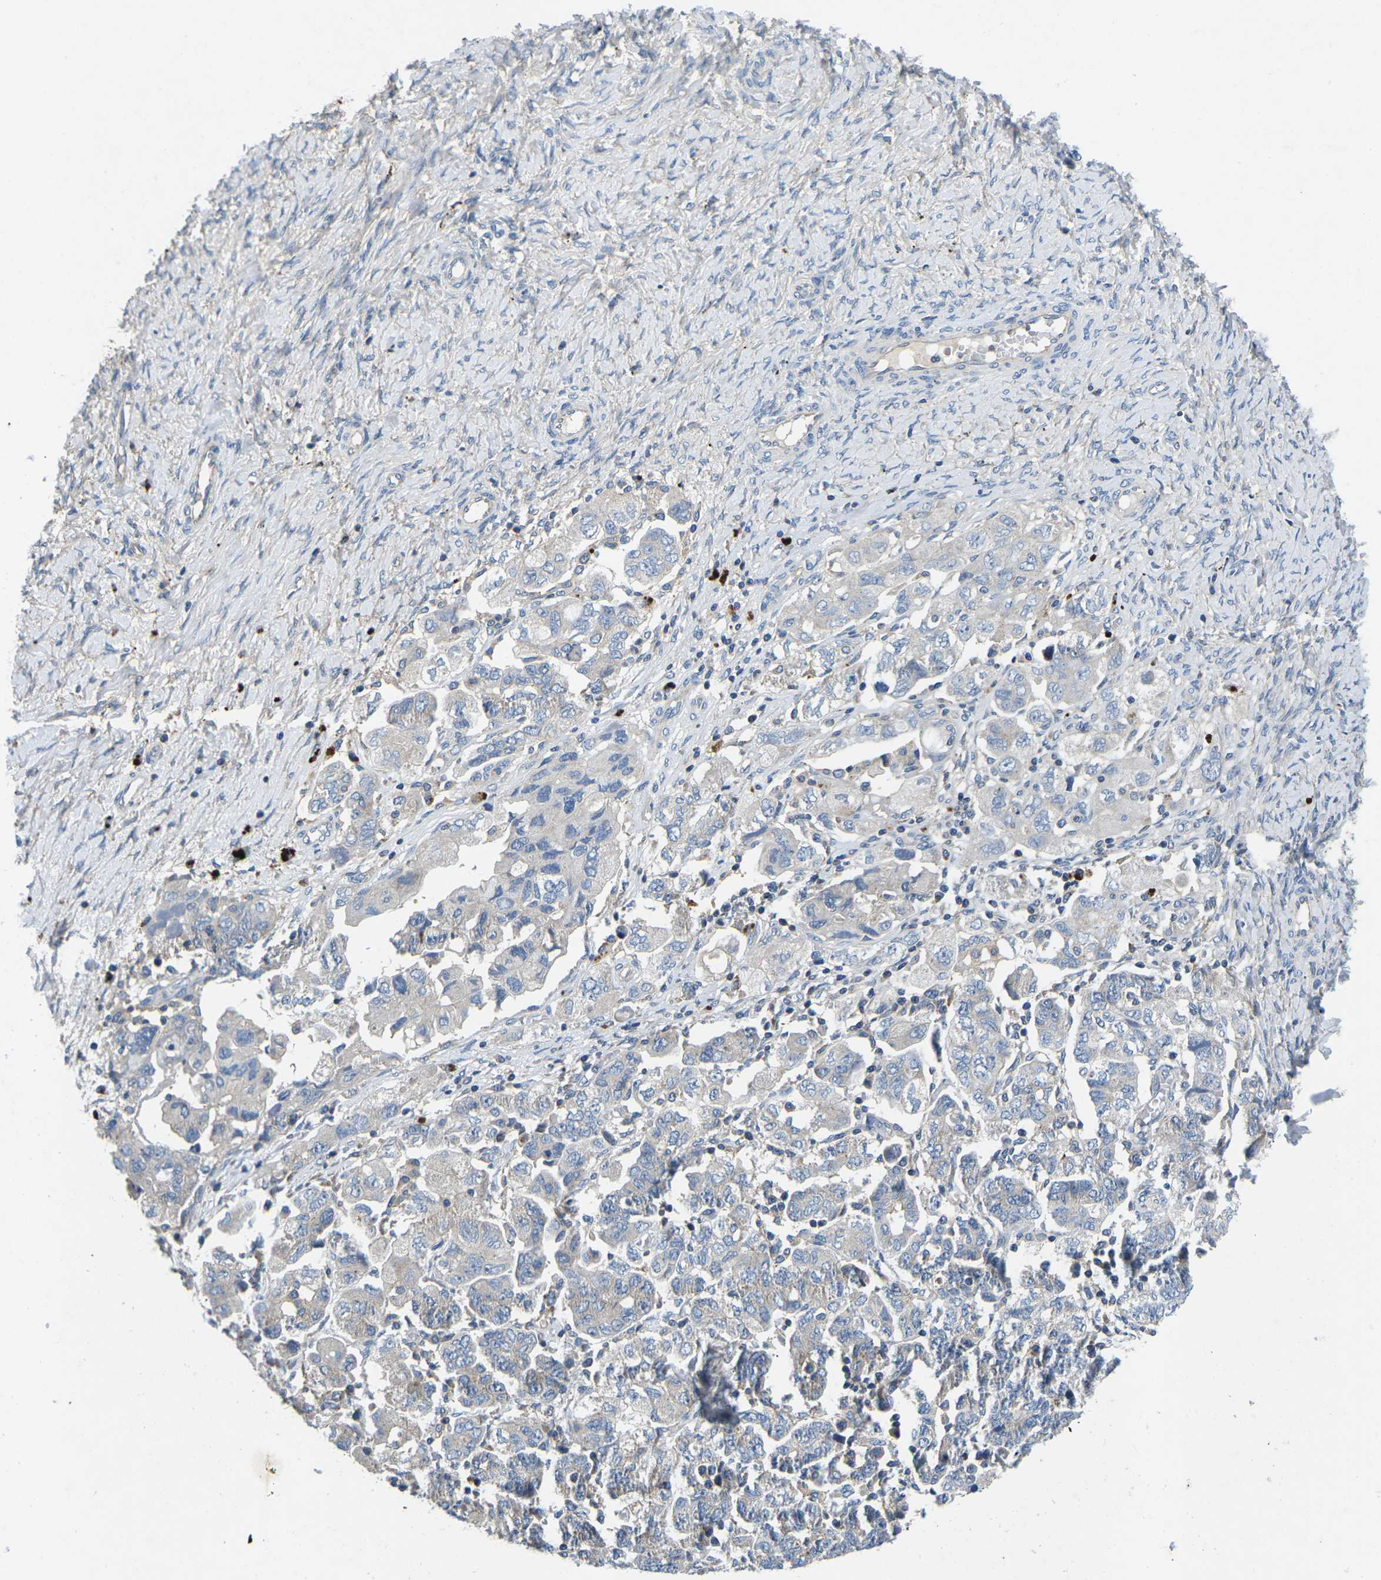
{"staining": {"intensity": "negative", "quantity": "none", "location": "none"}, "tissue": "ovarian cancer", "cell_type": "Tumor cells", "image_type": "cancer", "snomed": [{"axis": "morphology", "description": "Carcinoma, NOS"}, {"axis": "morphology", "description": "Cystadenocarcinoma, serous, NOS"}, {"axis": "topography", "description": "Ovary"}], "caption": "DAB immunohistochemical staining of ovarian carcinoma displays no significant expression in tumor cells.", "gene": "PDCD6IP", "patient": {"sex": "female", "age": 69}}